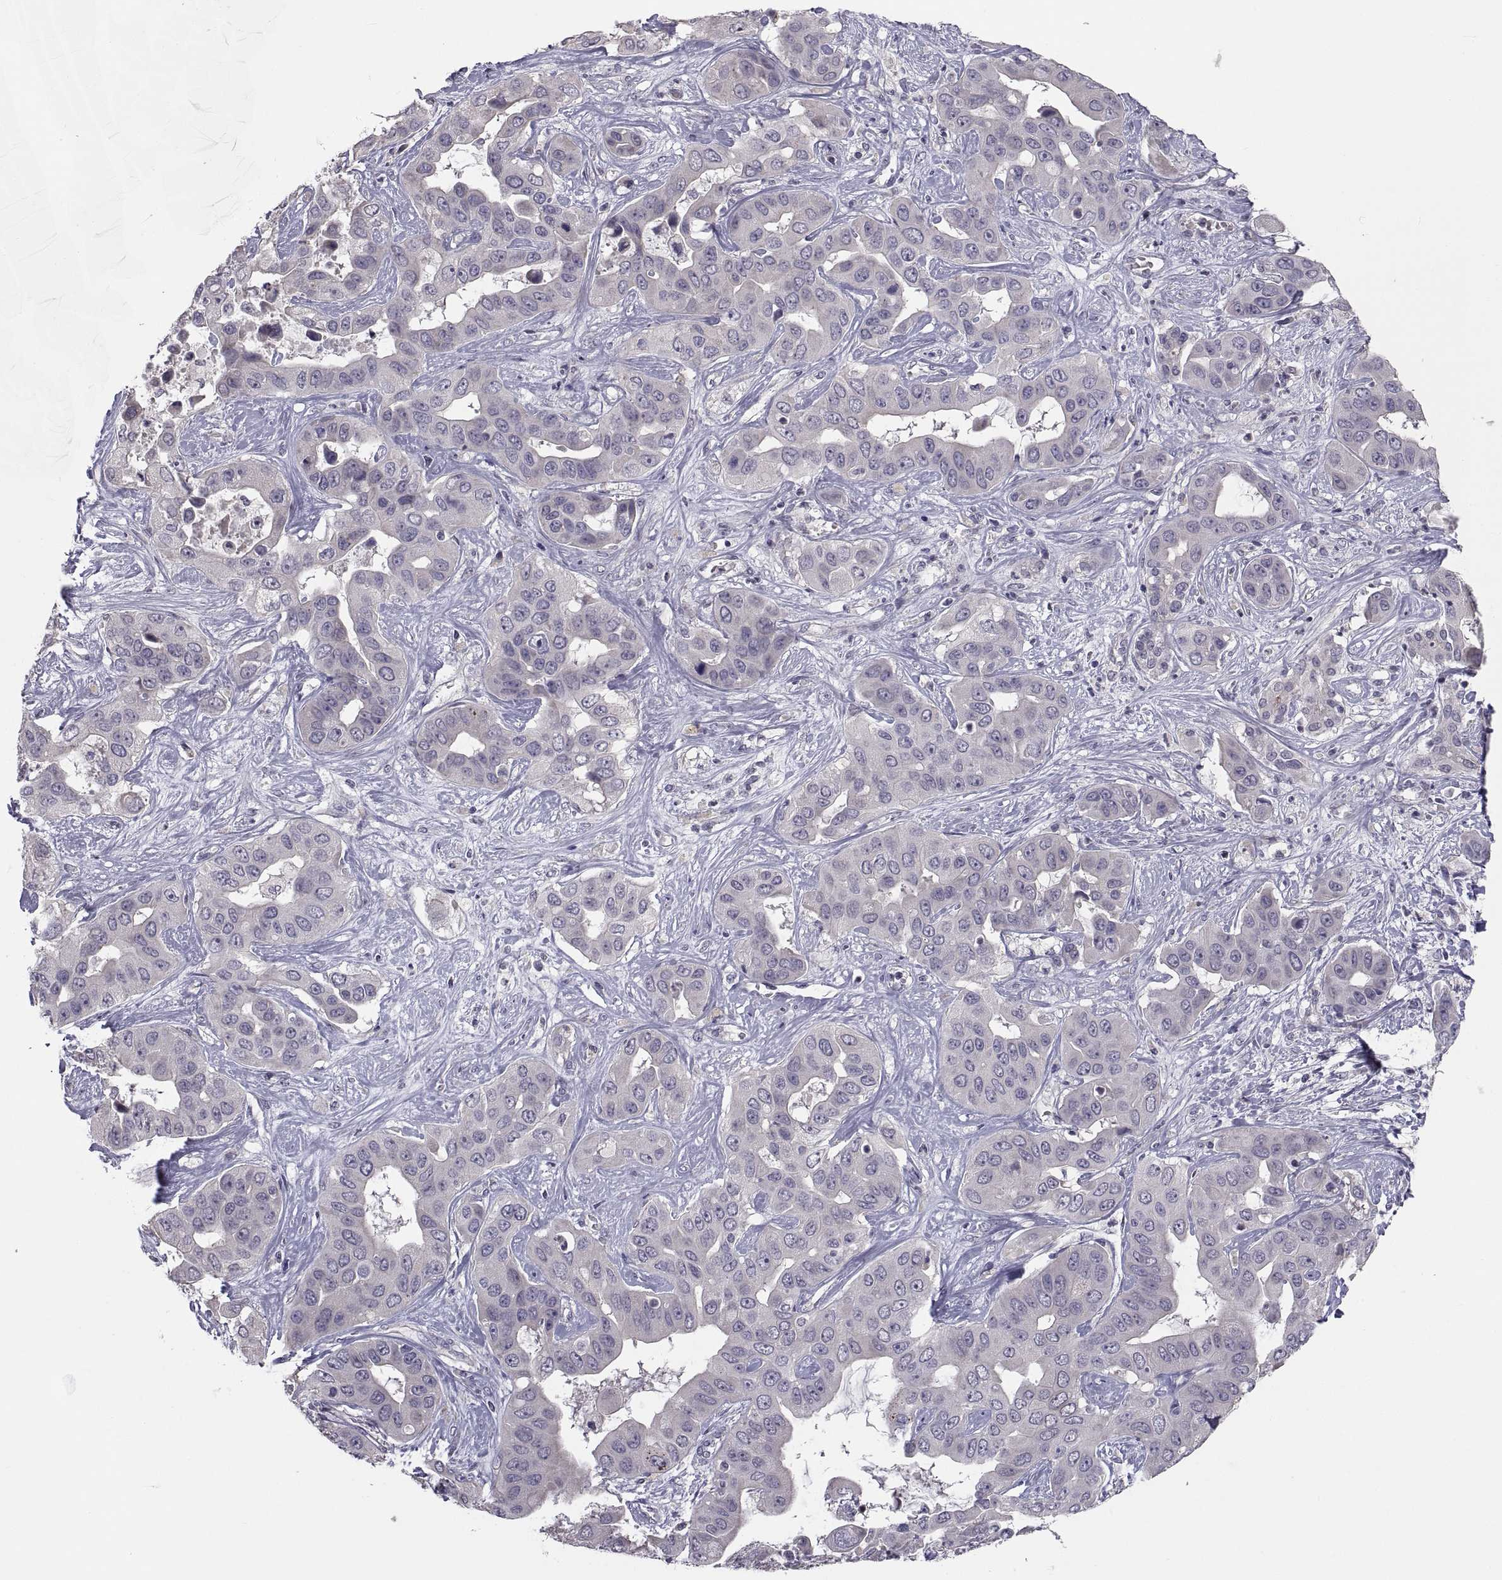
{"staining": {"intensity": "negative", "quantity": "none", "location": "none"}, "tissue": "liver cancer", "cell_type": "Tumor cells", "image_type": "cancer", "snomed": [{"axis": "morphology", "description": "Cholangiocarcinoma"}, {"axis": "topography", "description": "Liver"}], "caption": "Immunohistochemical staining of liver cancer reveals no significant positivity in tumor cells.", "gene": "NPTX2", "patient": {"sex": "female", "age": 52}}